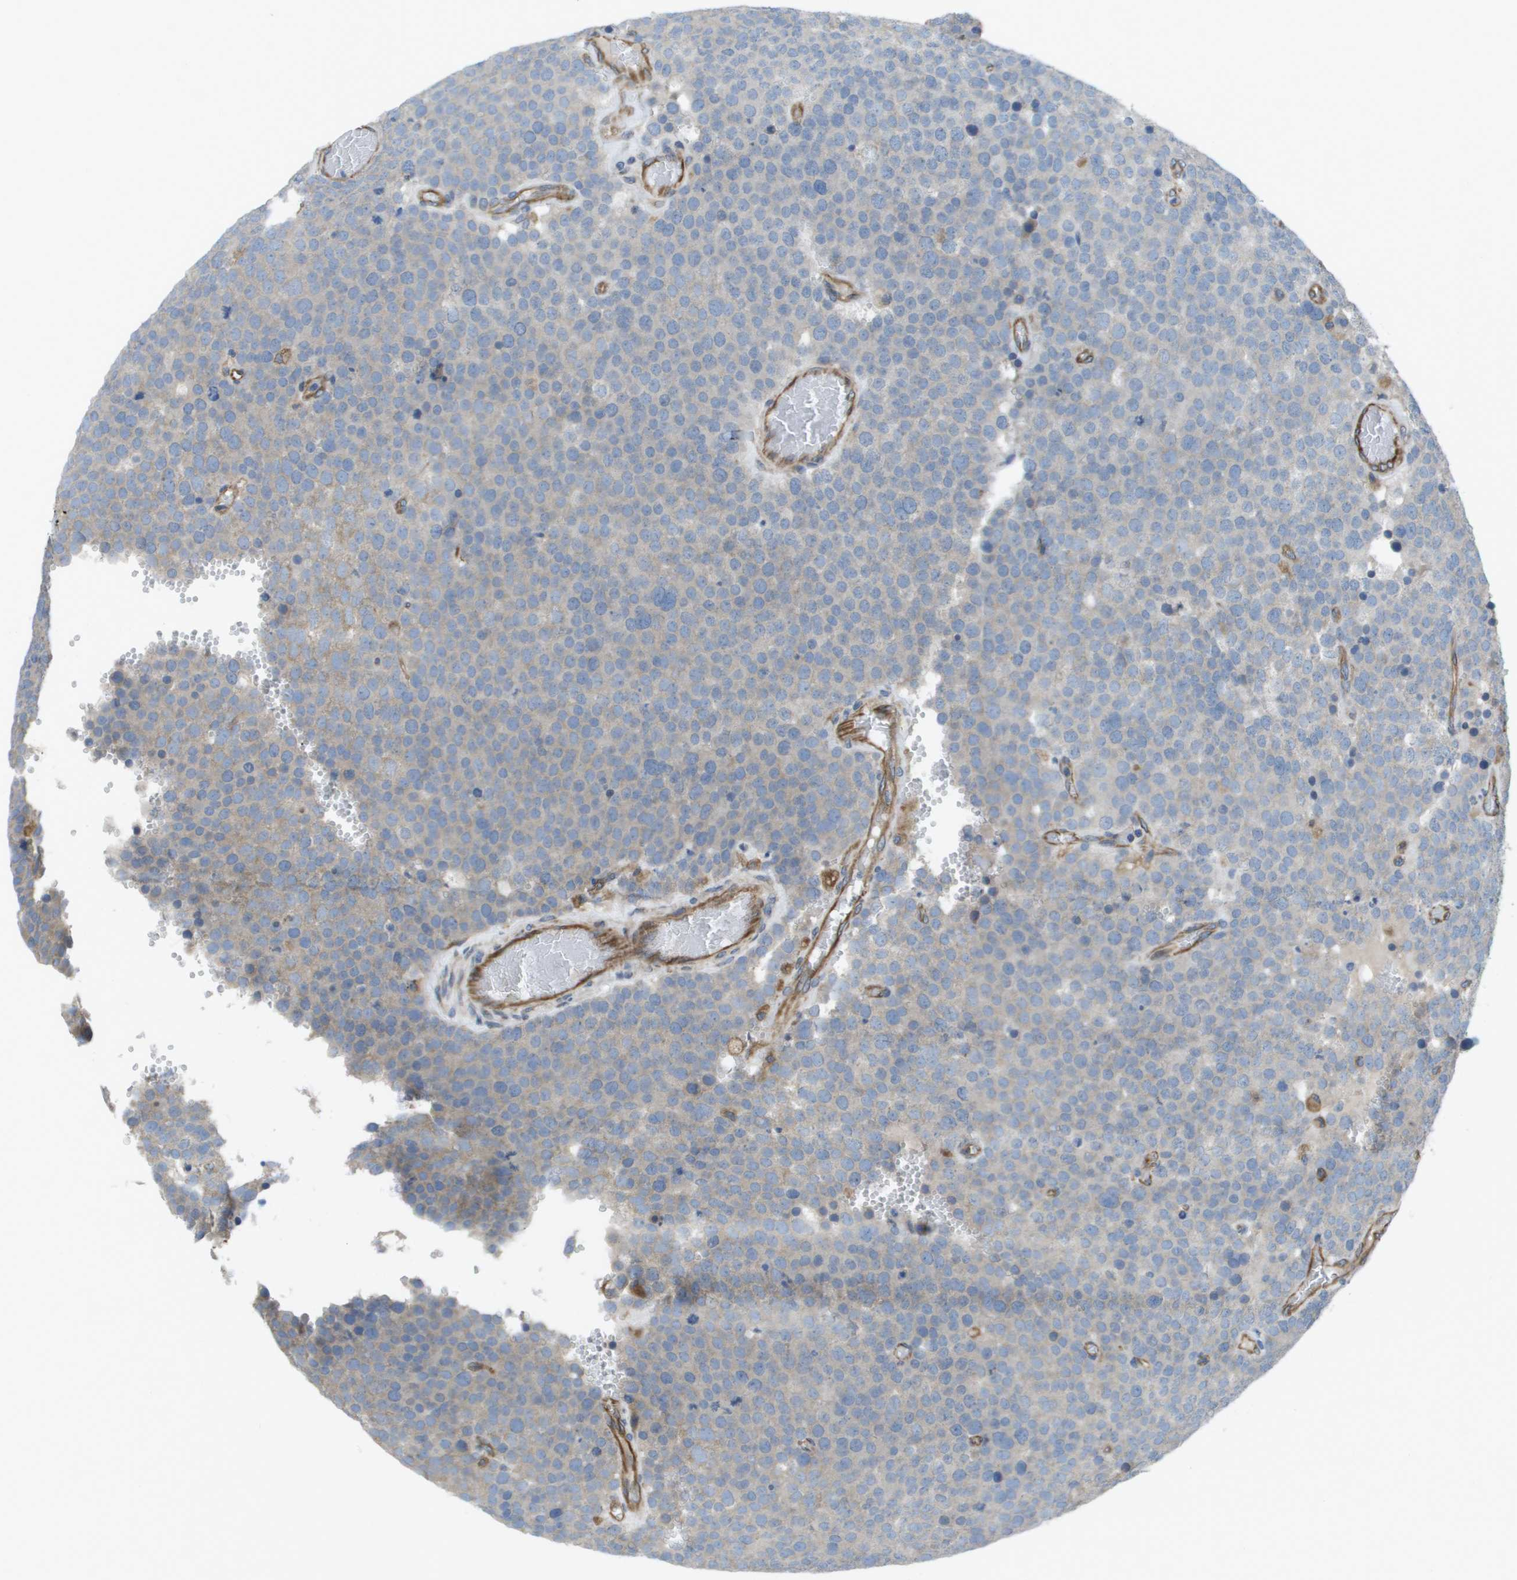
{"staining": {"intensity": "negative", "quantity": "none", "location": "none"}, "tissue": "testis cancer", "cell_type": "Tumor cells", "image_type": "cancer", "snomed": [{"axis": "morphology", "description": "Normal tissue, NOS"}, {"axis": "morphology", "description": "Seminoma, NOS"}, {"axis": "topography", "description": "Testis"}], "caption": "This micrograph is of testis cancer stained with immunohistochemistry to label a protein in brown with the nuclei are counter-stained blue. There is no expression in tumor cells.", "gene": "CLCN2", "patient": {"sex": "male", "age": 71}}